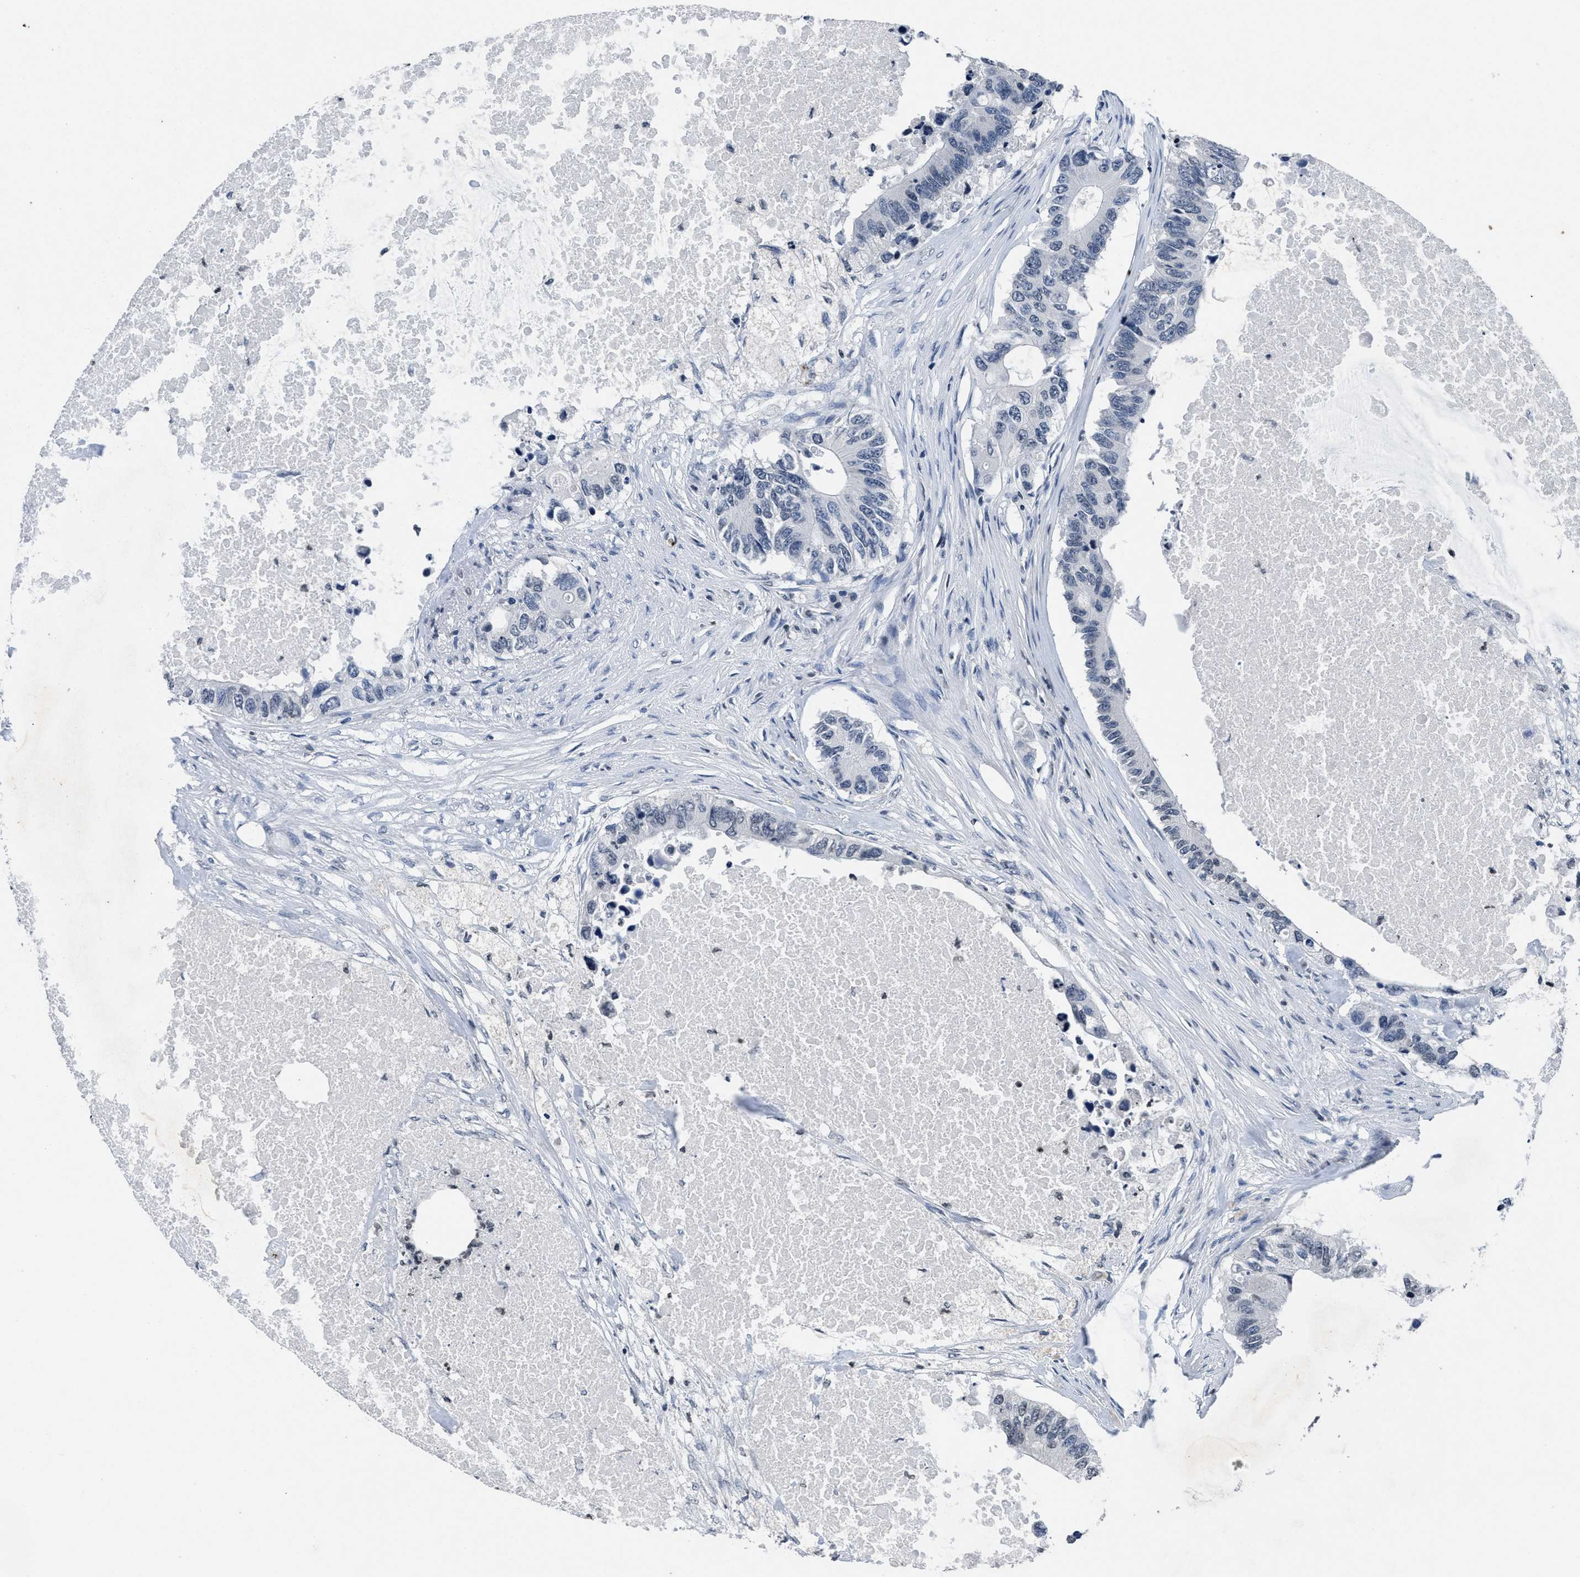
{"staining": {"intensity": "negative", "quantity": "none", "location": "none"}, "tissue": "colorectal cancer", "cell_type": "Tumor cells", "image_type": "cancer", "snomed": [{"axis": "morphology", "description": "Adenocarcinoma, NOS"}, {"axis": "topography", "description": "Colon"}], "caption": "Colorectal adenocarcinoma stained for a protein using immunohistochemistry (IHC) shows no expression tumor cells.", "gene": "ITGA2B", "patient": {"sex": "male", "age": 71}}